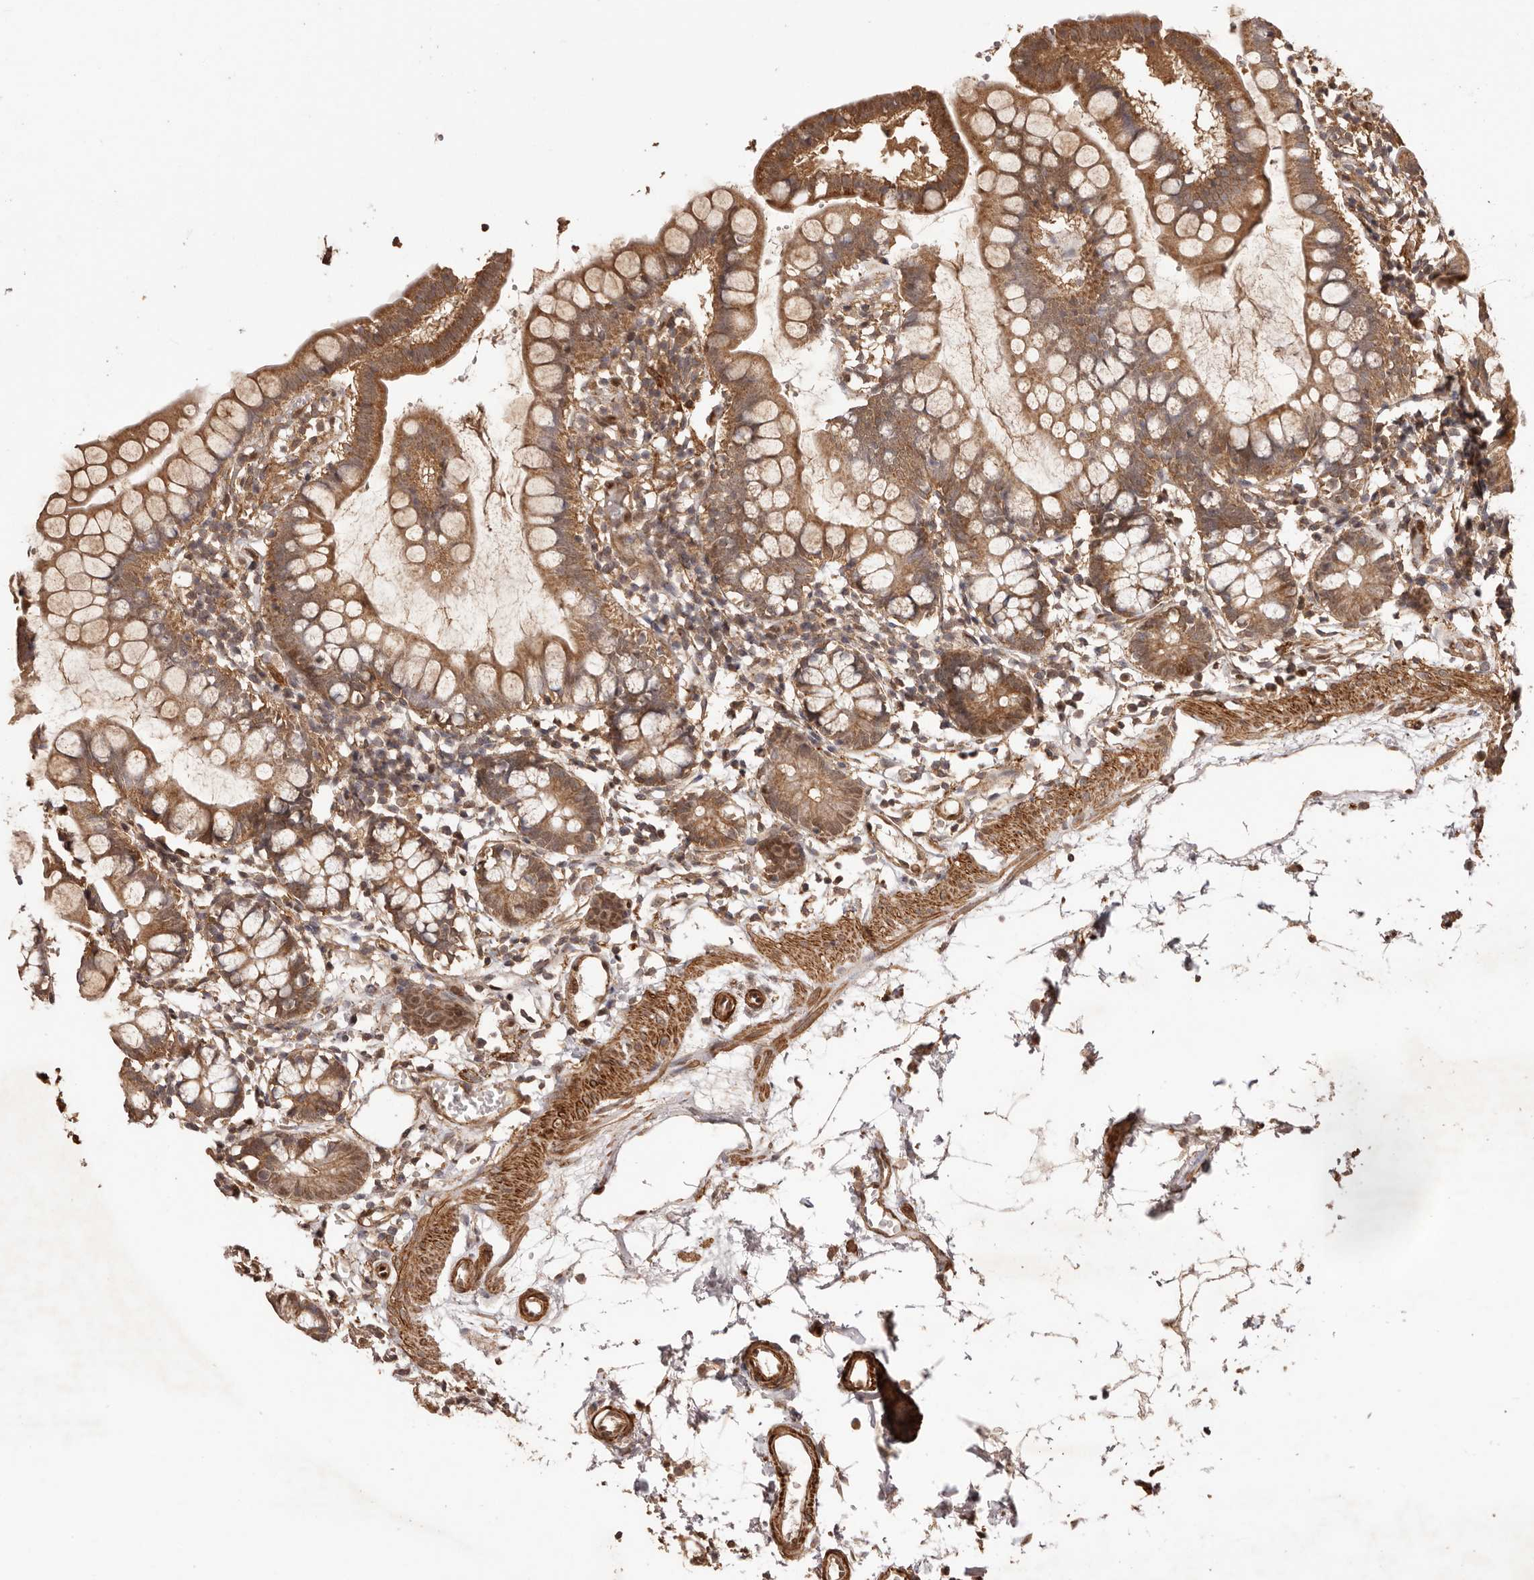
{"staining": {"intensity": "moderate", "quantity": ">75%", "location": "cytoplasmic/membranous"}, "tissue": "small intestine", "cell_type": "Glandular cells", "image_type": "normal", "snomed": [{"axis": "morphology", "description": "Normal tissue, NOS"}, {"axis": "topography", "description": "Small intestine"}], "caption": "The histopathology image displays staining of benign small intestine, revealing moderate cytoplasmic/membranous protein positivity (brown color) within glandular cells.", "gene": "UBR2", "patient": {"sex": "female", "age": 84}}